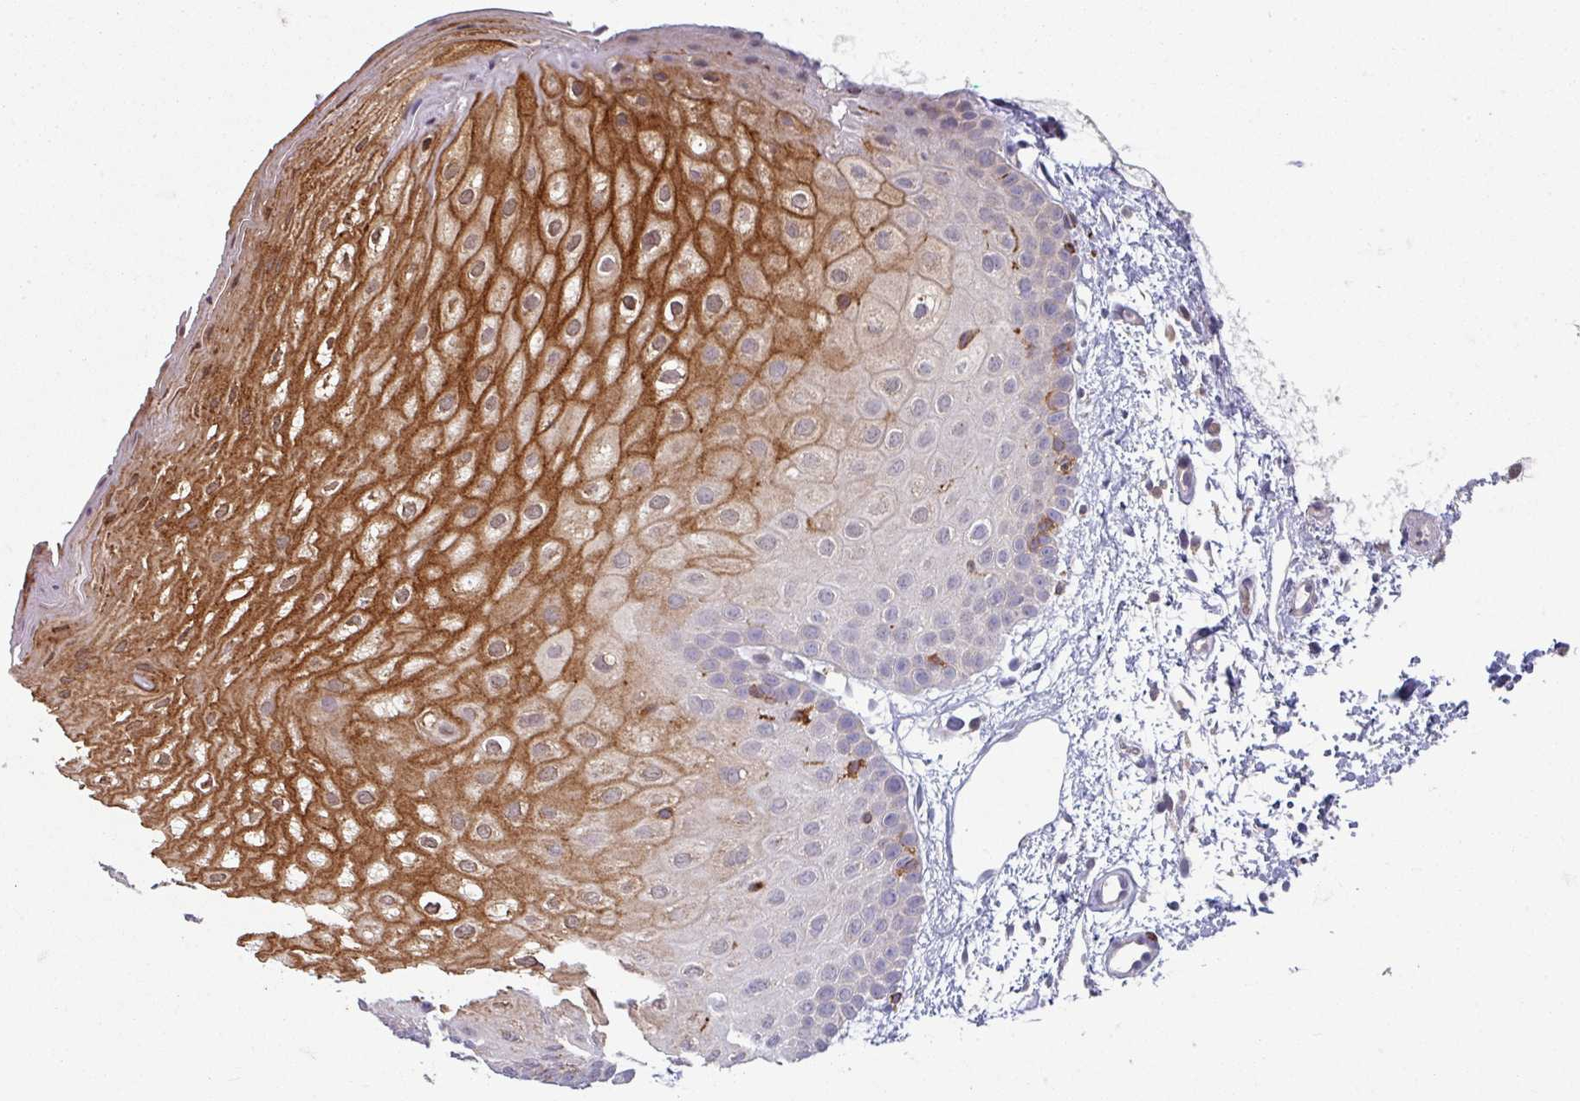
{"staining": {"intensity": "moderate", "quantity": "<25%", "location": "cytoplasmic/membranous,nuclear"}, "tissue": "oral mucosa", "cell_type": "Squamous epithelial cells", "image_type": "normal", "snomed": [{"axis": "morphology", "description": "Normal tissue, NOS"}, {"axis": "topography", "description": "Oral tissue"}], "caption": "The micrograph exhibits a brown stain indicating the presence of a protein in the cytoplasmic/membranous,nuclear of squamous epithelial cells in oral mucosa. Using DAB (3,3'-diaminobenzidine) (brown) and hematoxylin (blue) stains, captured at high magnification using brightfield microscopy.", "gene": "NEDD9", "patient": {"sex": "female", "age": 67}}